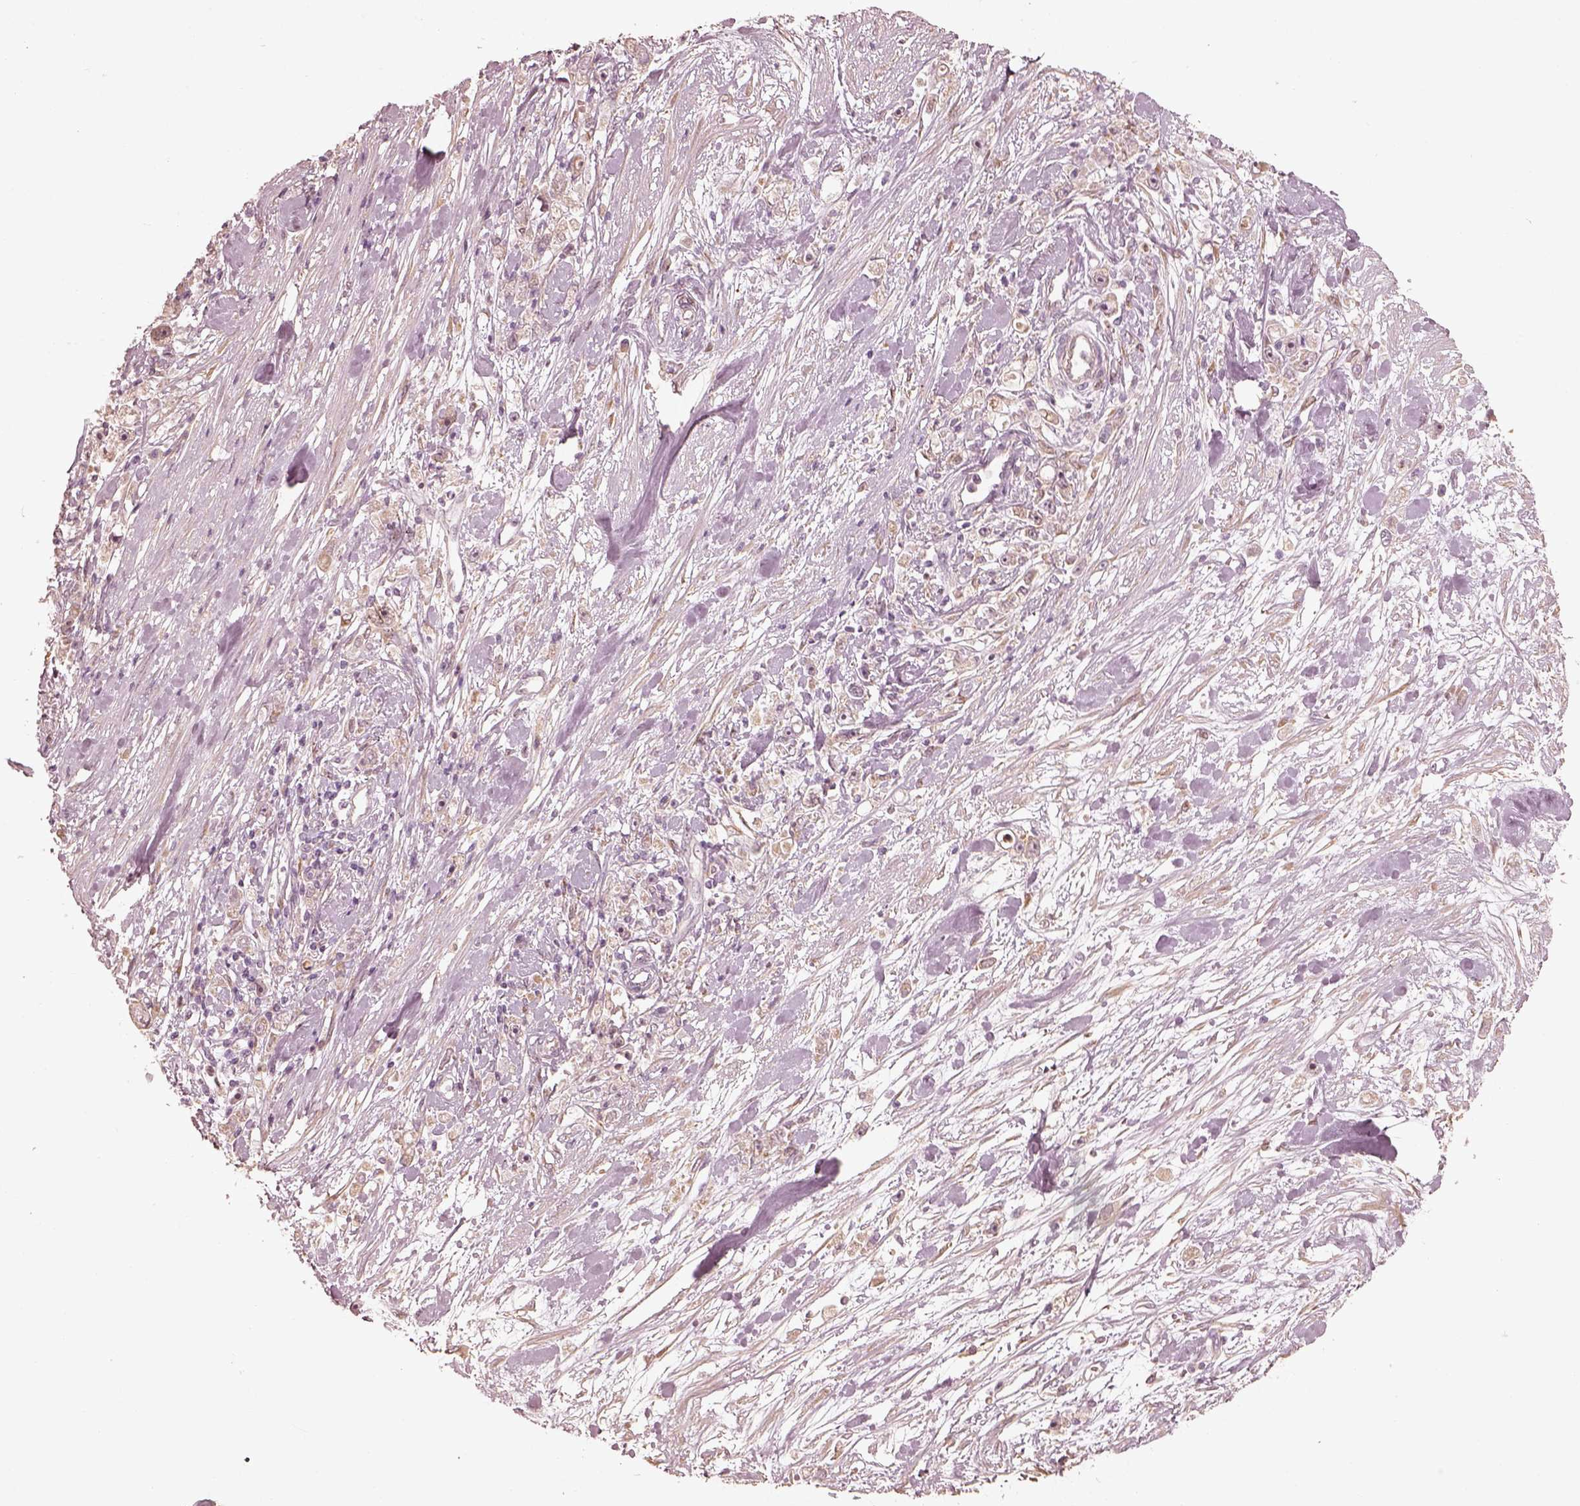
{"staining": {"intensity": "weak", "quantity": ">75%", "location": "cytoplasmic/membranous"}, "tissue": "stomach cancer", "cell_type": "Tumor cells", "image_type": "cancer", "snomed": [{"axis": "morphology", "description": "Adenocarcinoma, NOS"}, {"axis": "topography", "description": "Stomach"}], "caption": "This is an image of immunohistochemistry staining of adenocarcinoma (stomach), which shows weak staining in the cytoplasmic/membranous of tumor cells.", "gene": "WLS", "patient": {"sex": "female", "age": 59}}